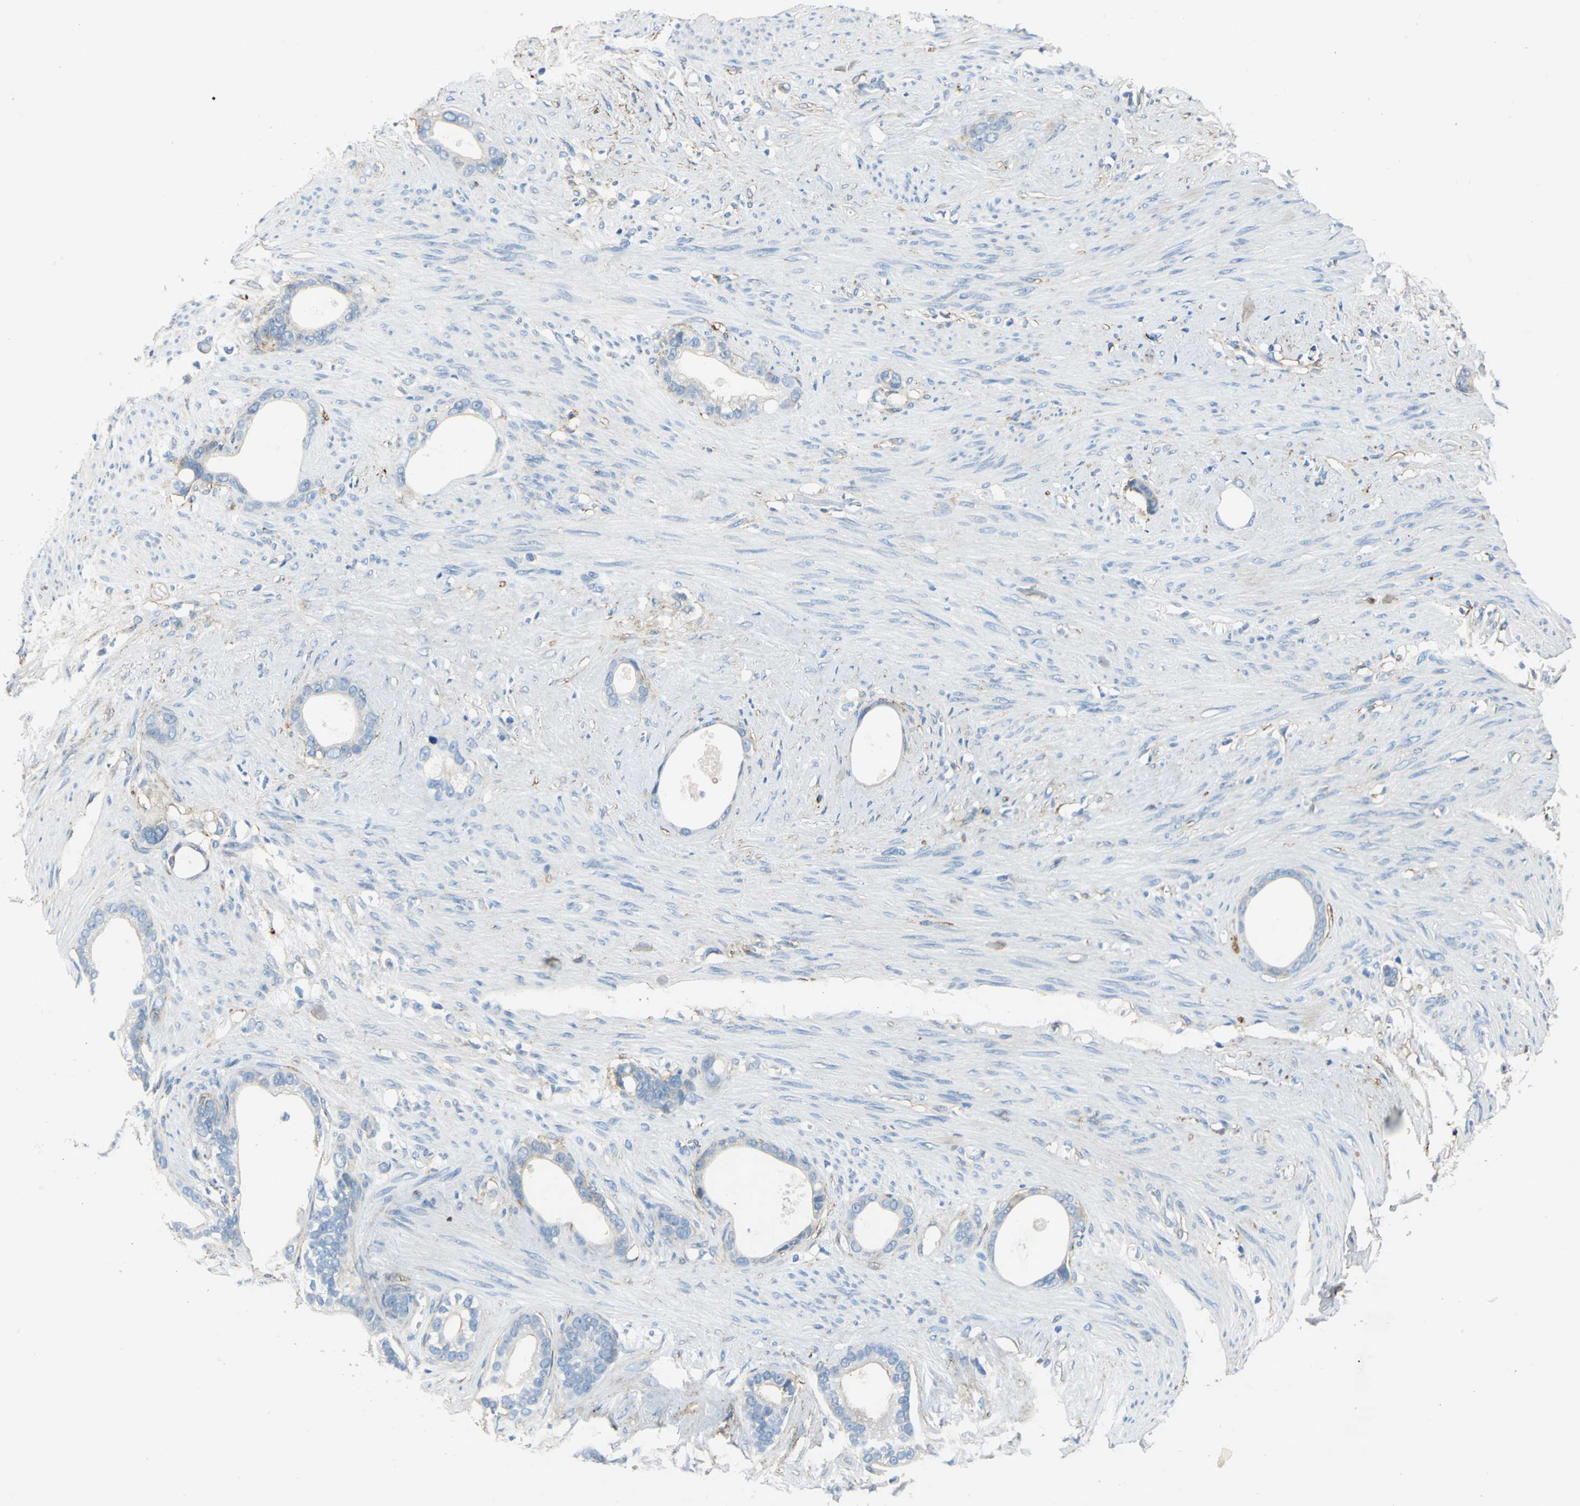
{"staining": {"intensity": "weak", "quantity": "25%-75%", "location": "cytoplasmic/membranous"}, "tissue": "stomach cancer", "cell_type": "Tumor cells", "image_type": "cancer", "snomed": [{"axis": "morphology", "description": "Adenocarcinoma, NOS"}, {"axis": "topography", "description": "Stomach"}], "caption": "Stomach cancer (adenocarcinoma) stained for a protein demonstrates weak cytoplasmic/membranous positivity in tumor cells.", "gene": "AKAP12", "patient": {"sex": "female", "age": 75}}